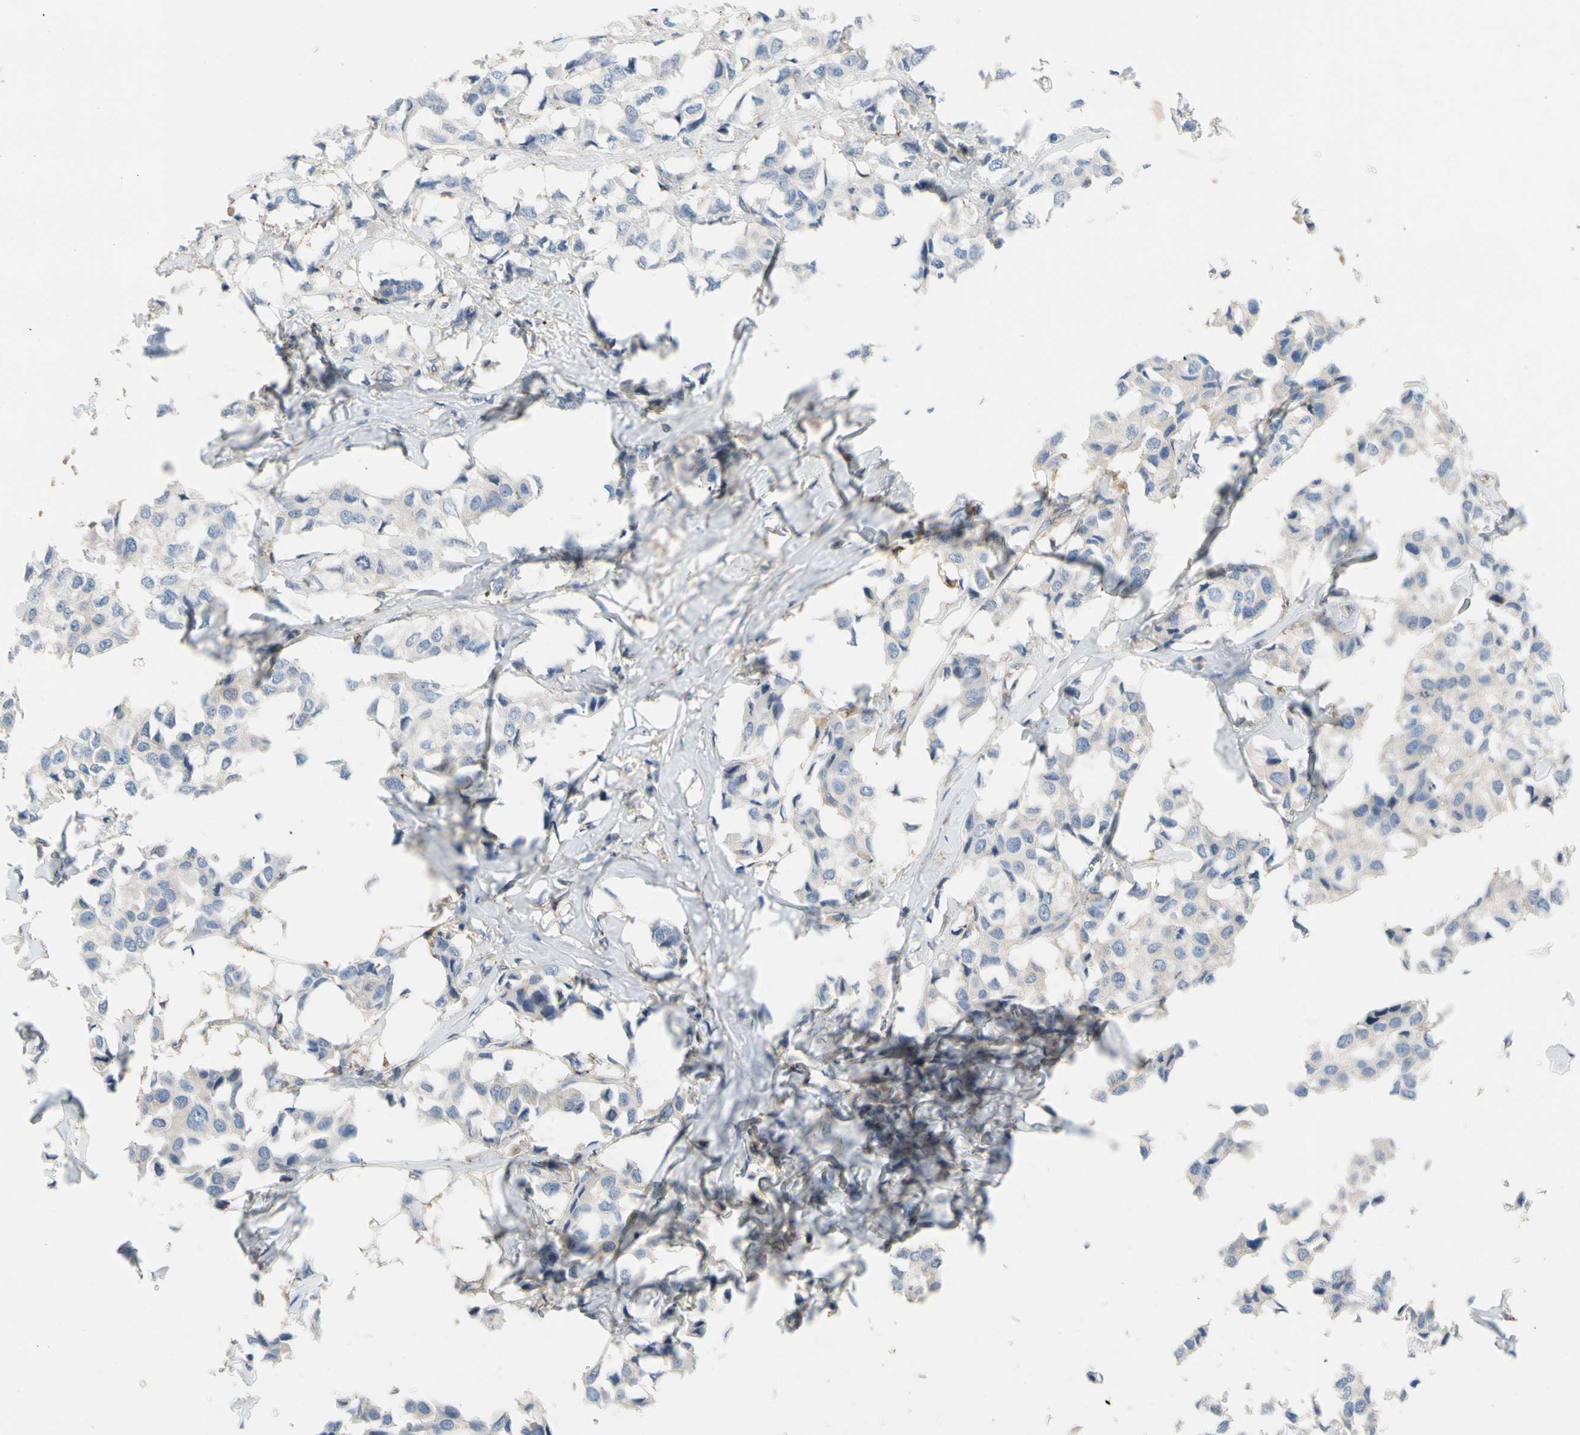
{"staining": {"intensity": "negative", "quantity": "none", "location": "none"}, "tissue": "breast cancer", "cell_type": "Tumor cells", "image_type": "cancer", "snomed": [{"axis": "morphology", "description": "Duct carcinoma"}, {"axis": "topography", "description": "Breast"}], "caption": "Photomicrograph shows no significant protein positivity in tumor cells of infiltrating ductal carcinoma (breast). Brightfield microscopy of IHC stained with DAB (brown) and hematoxylin (blue), captured at high magnification.", "gene": "ENTREP3", "patient": {"sex": "female", "age": 80}}